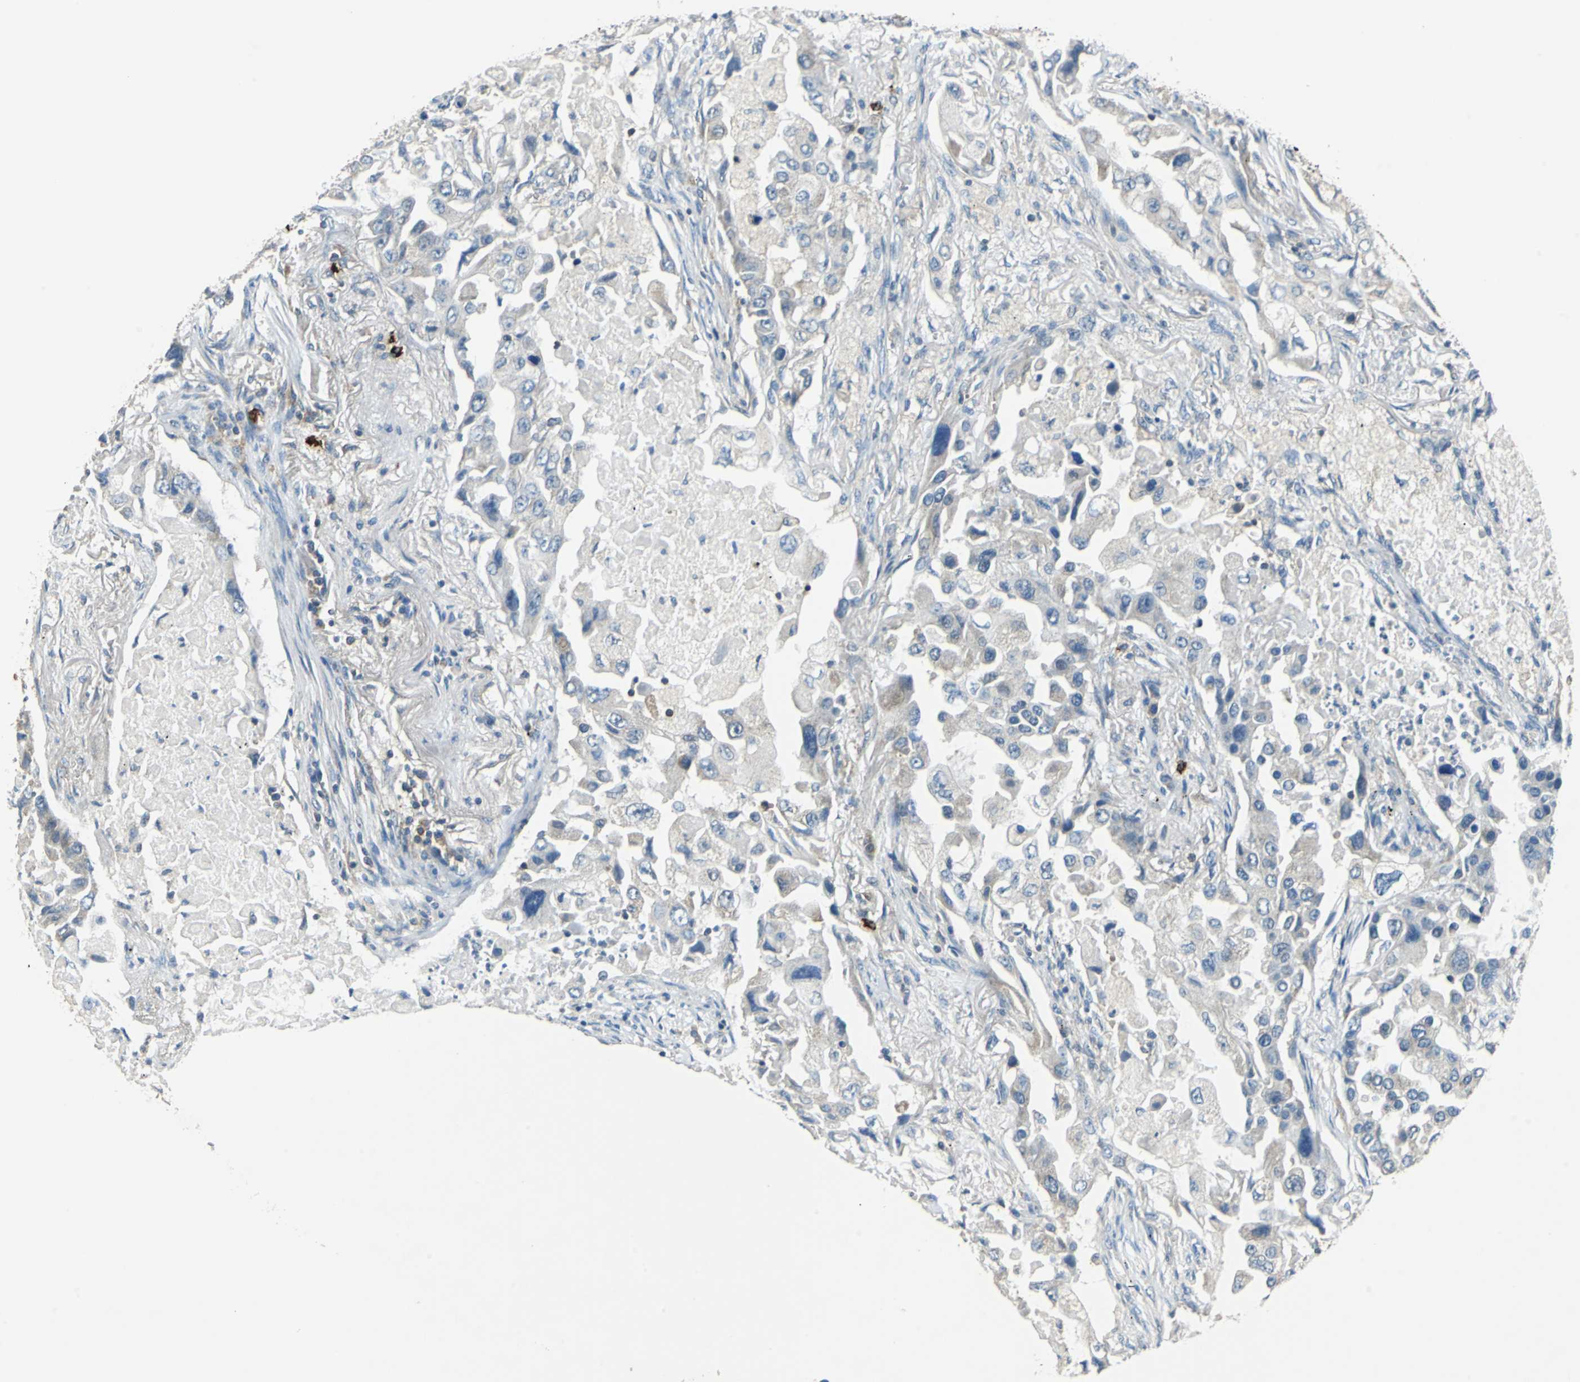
{"staining": {"intensity": "negative", "quantity": "none", "location": "none"}, "tissue": "lung cancer", "cell_type": "Tumor cells", "image_type": "cancer", "snomed": [{"axis": "morphology", "description": "Adenocarcinoma, NOS"}, {"axis": "topography", "description": "Lung"}], "caption": "Adenocarcinoma (lung) was stained to show a protein in brown. There is no significant staining in tumor cells. (Stains: DAB (3,3'-diaminobenzidine) IHC with hematoxylin counter stain, Microscopy: brightfield microscopy at high magnification).", "gene": "CPA3", "patient": {"sex": "female", "age": 65}}